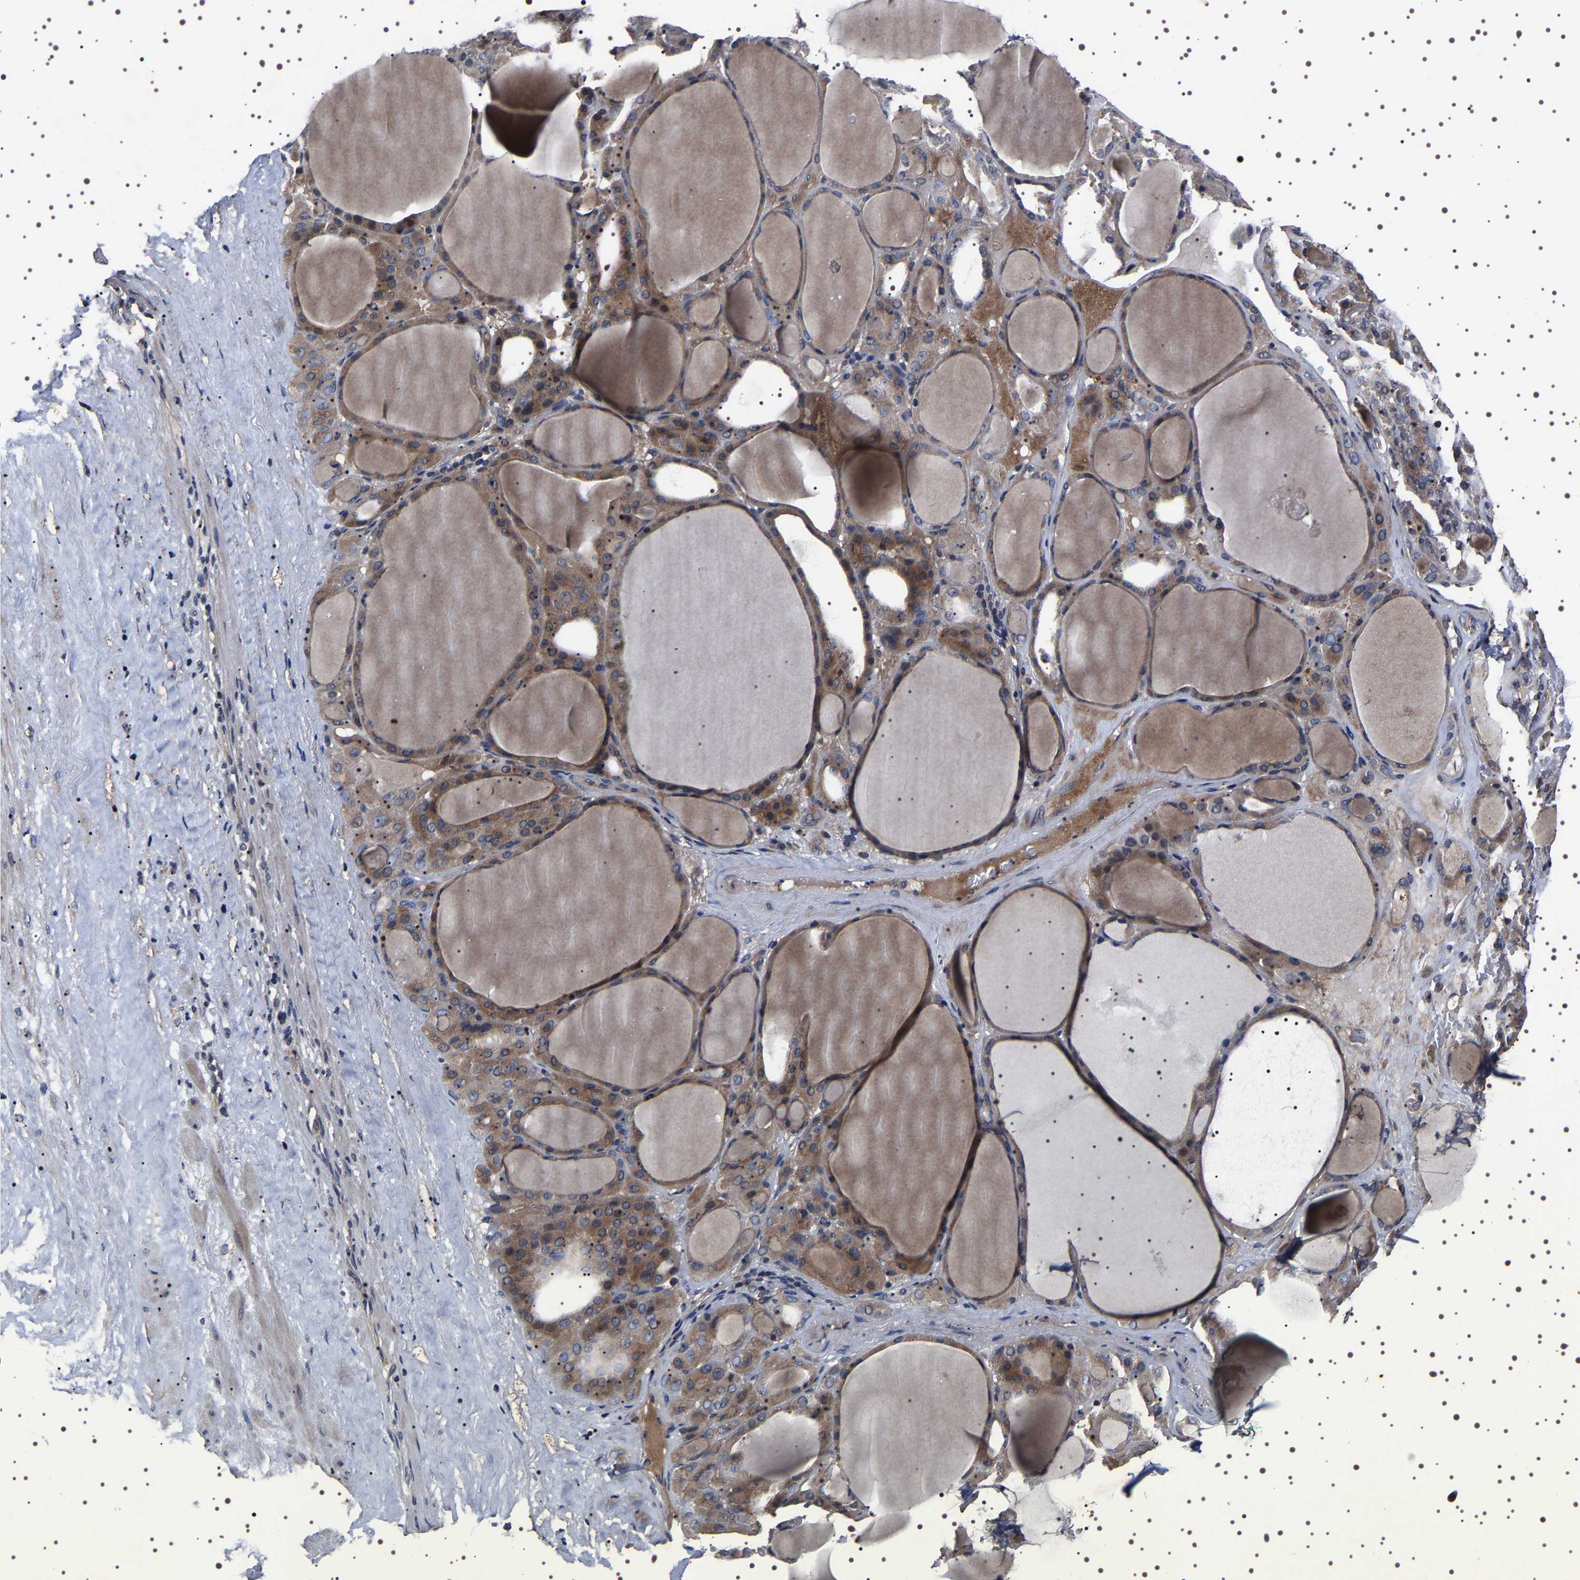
{"staining": {"intensity": "moderate", "quantity": ">75%", "location": "cytoplasmic/membranous"}, "tissue": "thyroid gland", "cell_type": "Glandular cells", "image_type": "normal", "snomed": [{"axis": "morphology", "description": "Normal tissue, NOS"}, {"axis": "morphology", "description": "Carcinoma, NOS"}, {"axis": "topography", "description": "Thyroid gland"}], "caption": "High-magnification brightfield microscopy of unremarkable thyroid gland stained with DAB (brown) and counterstained with hematoxylin (blue). glandular cells exhibit moderate cytoplasmic/membranous positivity is seen in about>75% of cells.", "gene": "TARBP1", "patient": {"sex": "female", "age": 86}}